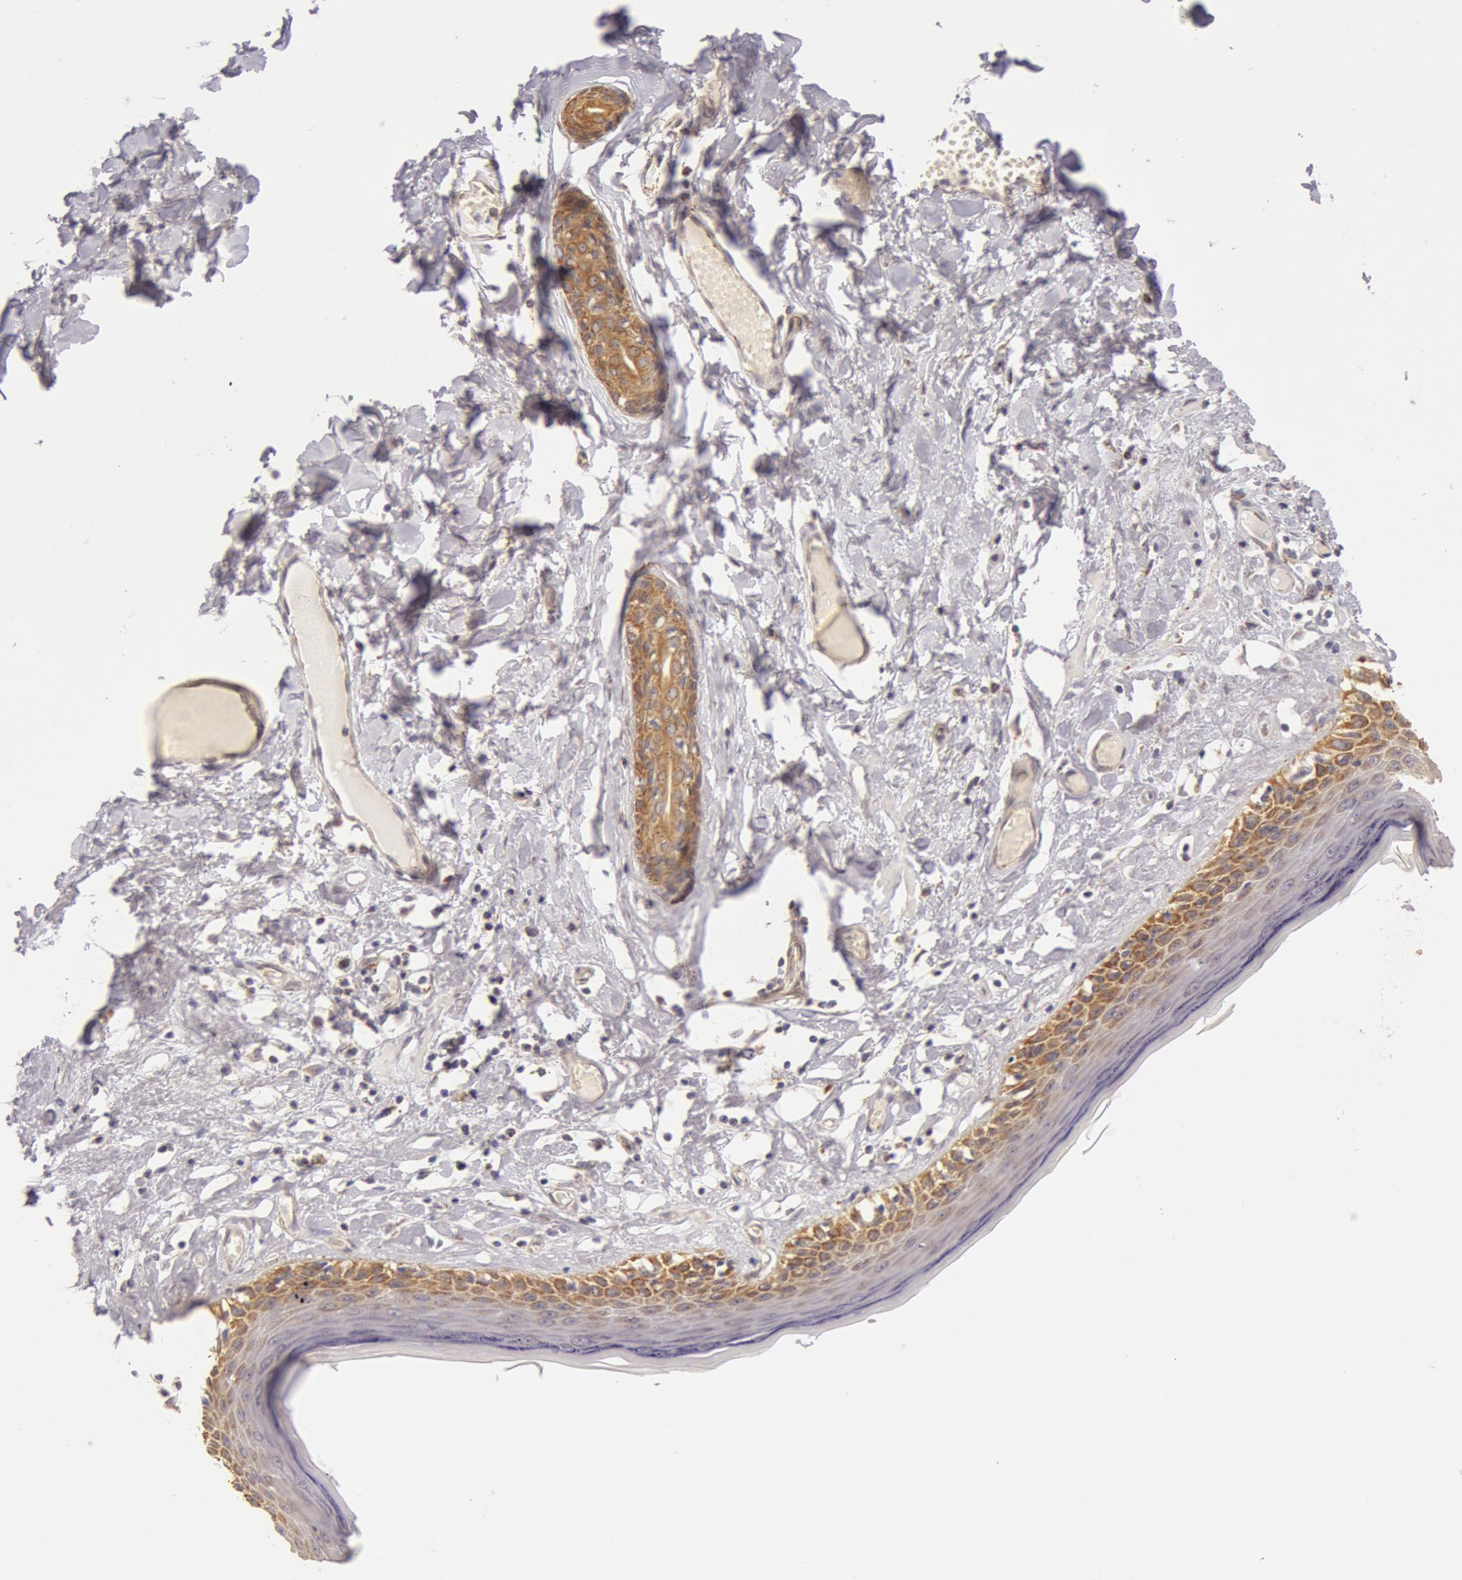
{"staining": {"intensity": "moderate", "quantity": "25%-75%", "location": "cytoplasmic/membranous"}, "tissue": "skin", "cell_type": "Epidermal cells", "image_type": "normal", "snomed": [{"axis": "morphology", "description": "Normal tissue, NOS"}, {"axis": "topography", "description": "Vascular tissue"}, {"axis": "topography", "description": "Vulva"}, {"axis": "topography", "description": "Peripheral nerve tissue"}], "caption": "A high-resolution histopathology image shows IHC staining of unremarkable skin, which exhibits moderate cytoplasmic/membranous staining in approximately 25%-75% of epidermal cells. The staining was performed using DAB (3,3'-diaminobenzidine), with brown indicating positive protein expression. Nuclei are stained blue with hematoxylin.", "gene": "KRT18", "patient": {"sex": "female", "age": 86}}